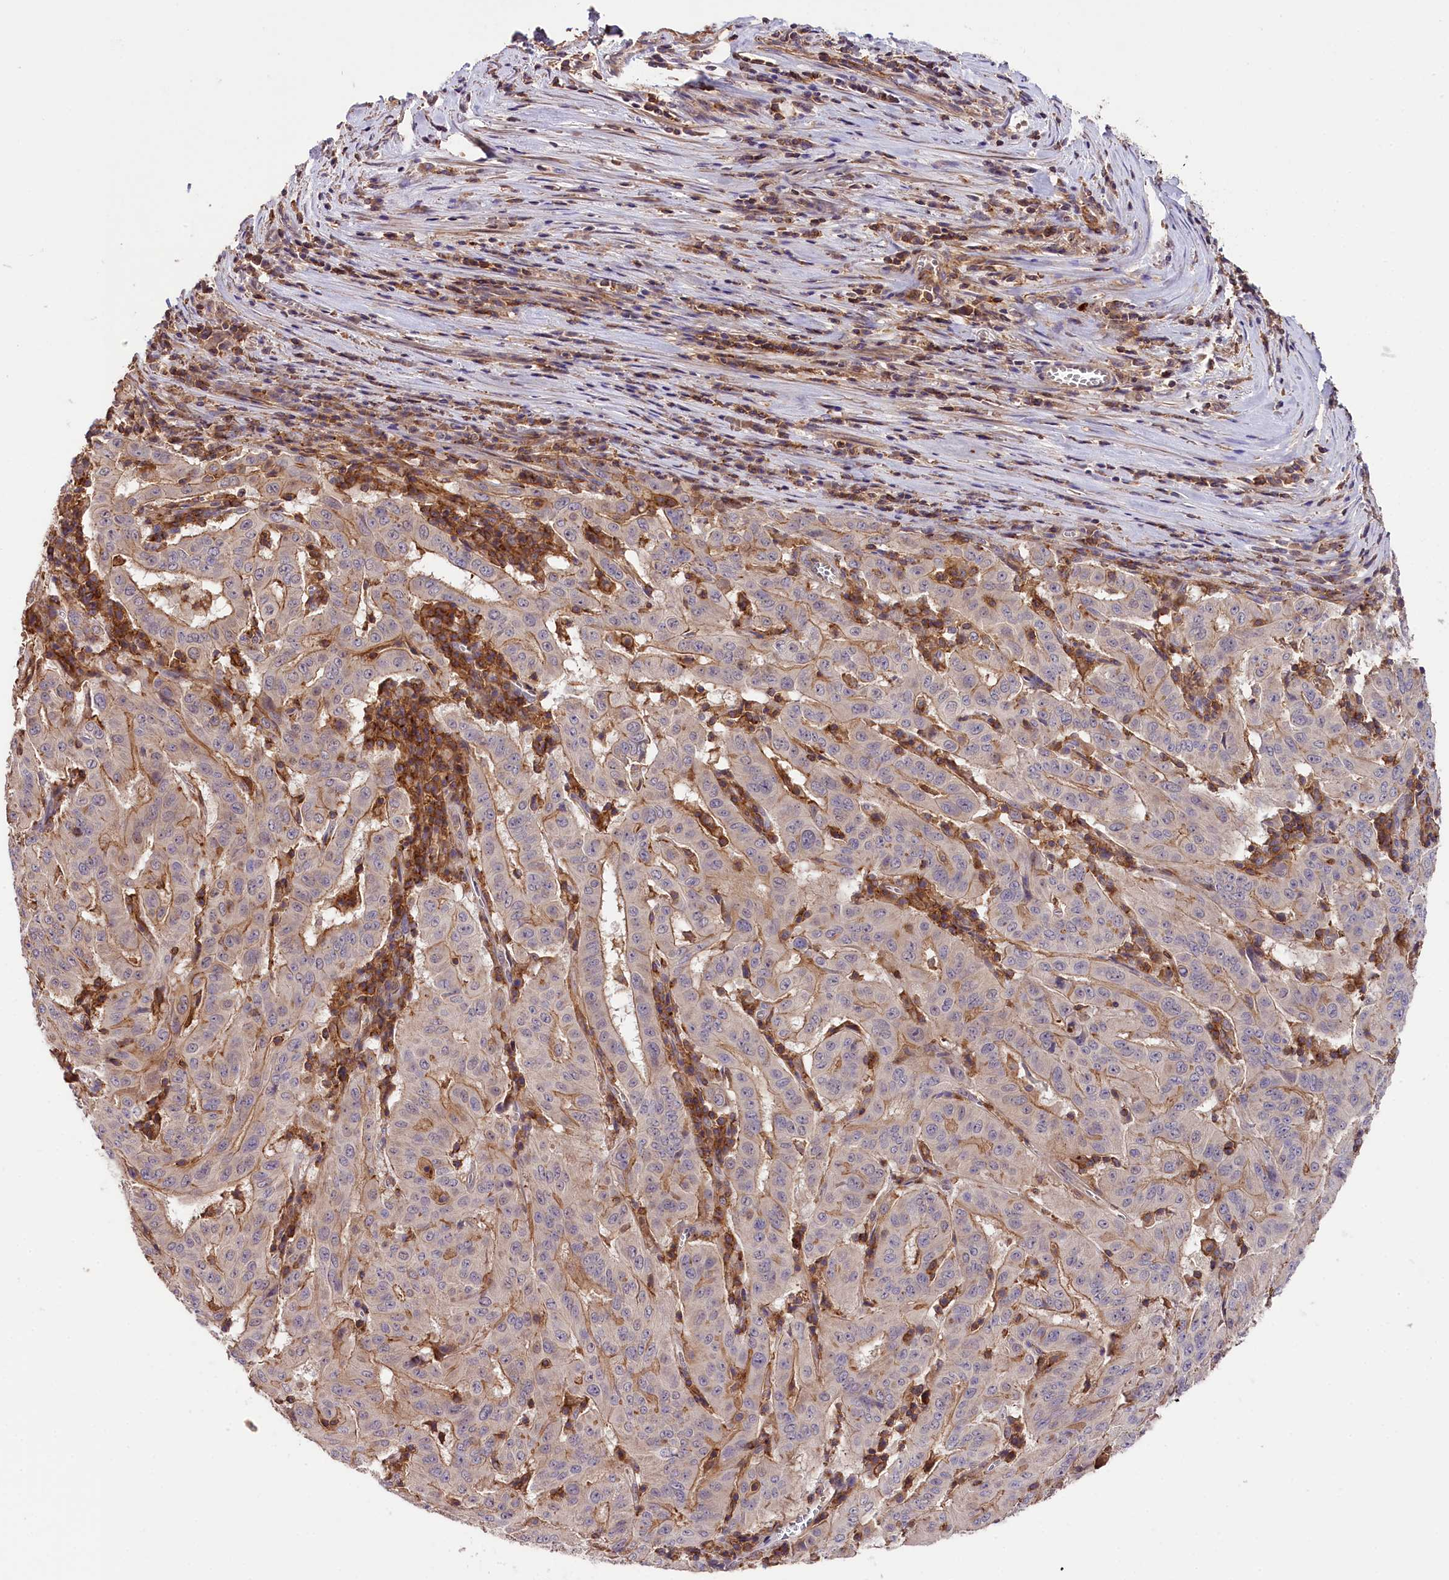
{"staining": {"intensity": "weak", "quantity": "25%-75%", "location": "cytoplasmic/membranous"}, "tissue": "pancreatic cancer", "cell_type": "Tumor cells", "image_type": "cancer", "snomed": [{"axis": "morphology", "description": "Adenocarcinoma, NOS"}, {"axis": "topography", "description": "Pancreas"}], "caption": "DAB (3,3'-diaminobenzidine) immunohistochemical staining of human pancreatic cancer (adenocarcinoma) demonstrates weak cytoplasmic/membranous protein positivity in approximately 25%-75% of tumor cells.", "gene": "SKIDA1", "patient": {"sex": "male", "age": 63}}